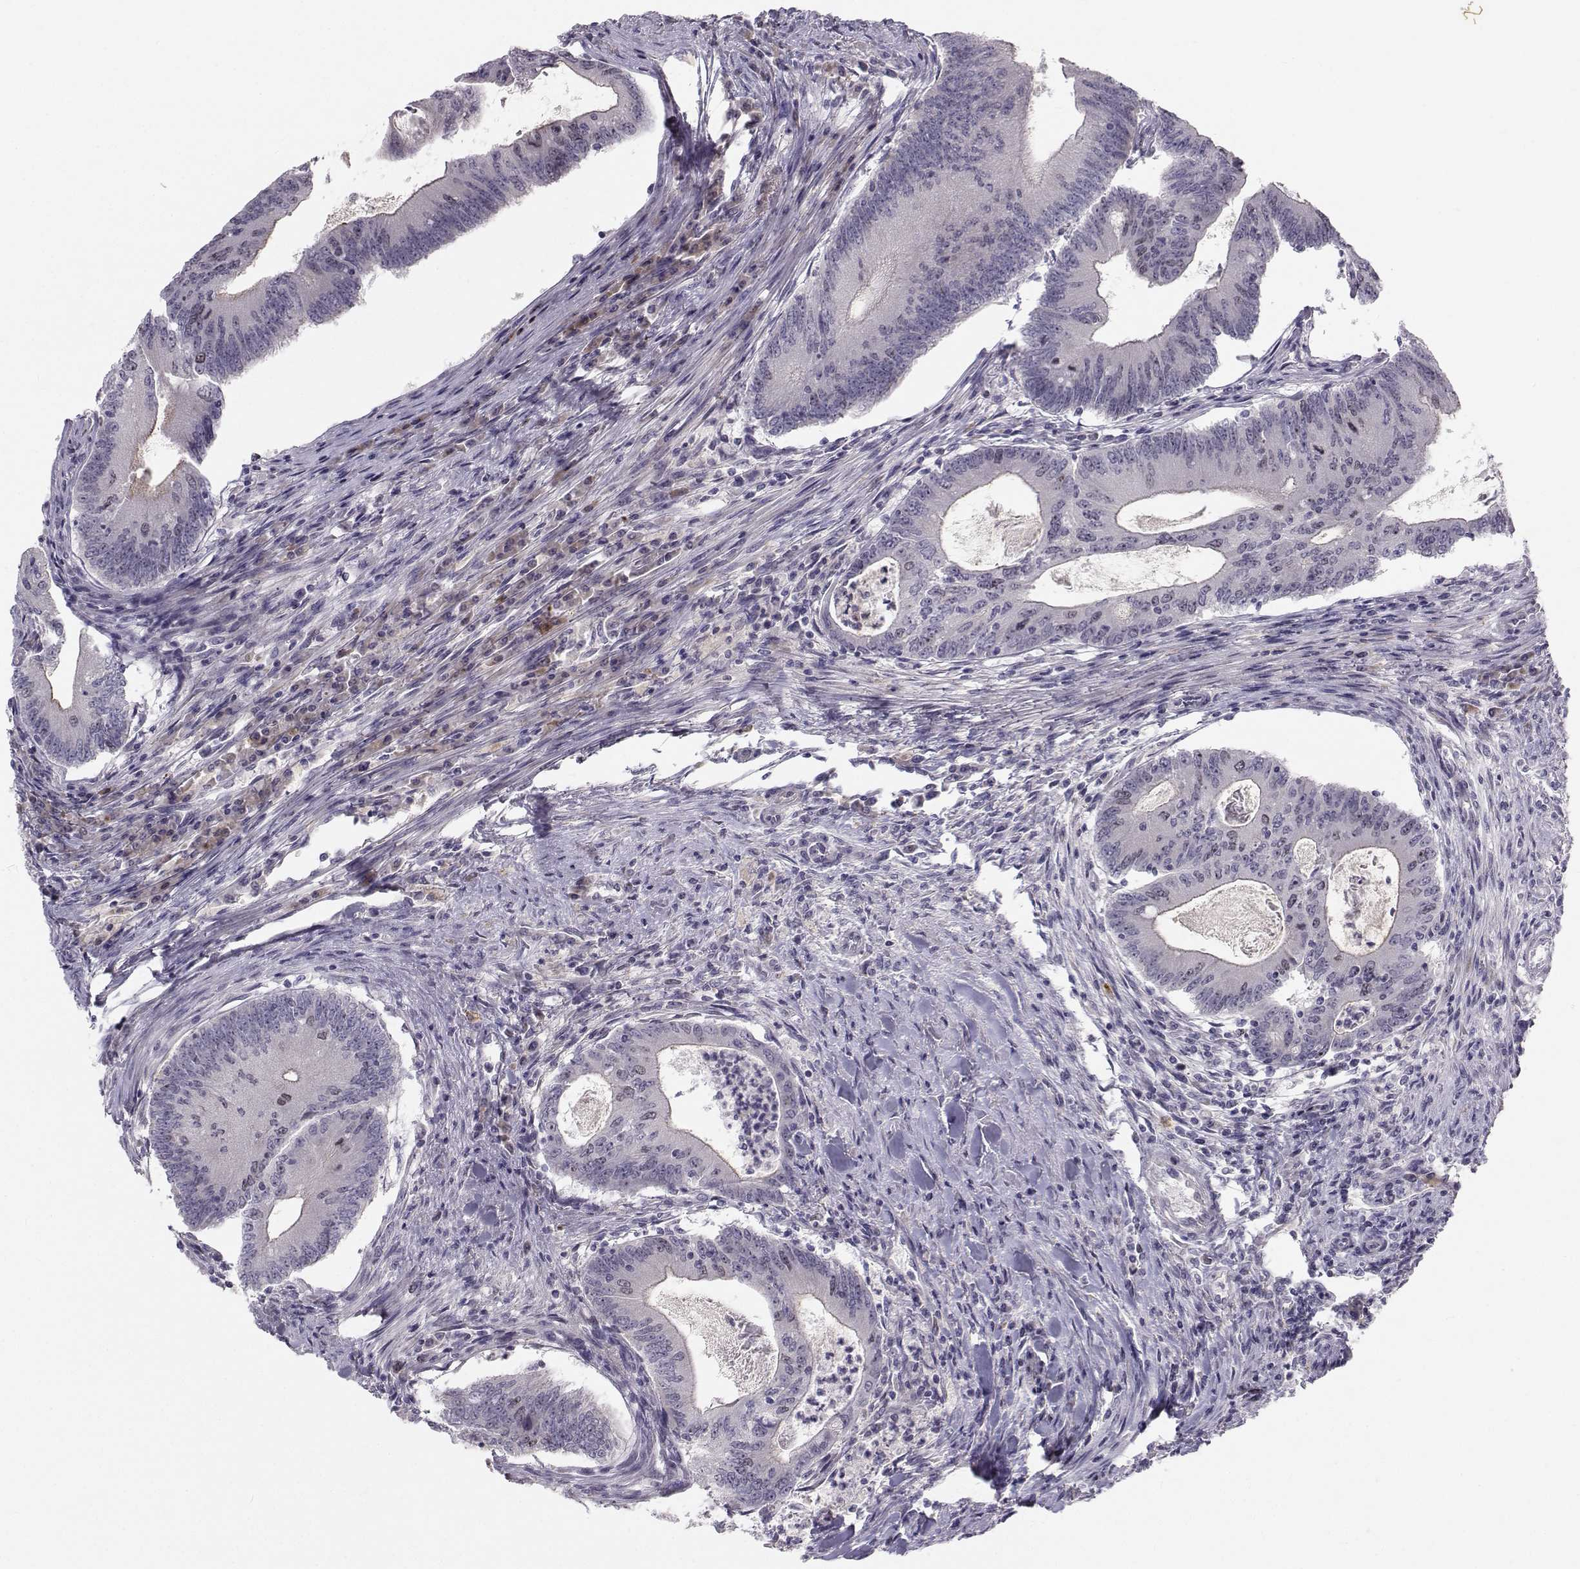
{"staining": {"intensity": "negative", "quantity": "none", "location": "none"}, "tissue": "colorectal cancer", "cell_type": "Tumor cells", "image_type": "cancer", "snomed": [{"axis": "morphology", "description": "Adenocarcinoma, NOS"}, {"axis": "topography", "description": "Colon"}], "caption": "This is an immunohistochemistry histopathology image of human colorectal cancer (adenocarcinoma). There is no positivity in tumor cells.", "gene": "LRP8", "patient": {"sex": "female", "age": 70}}